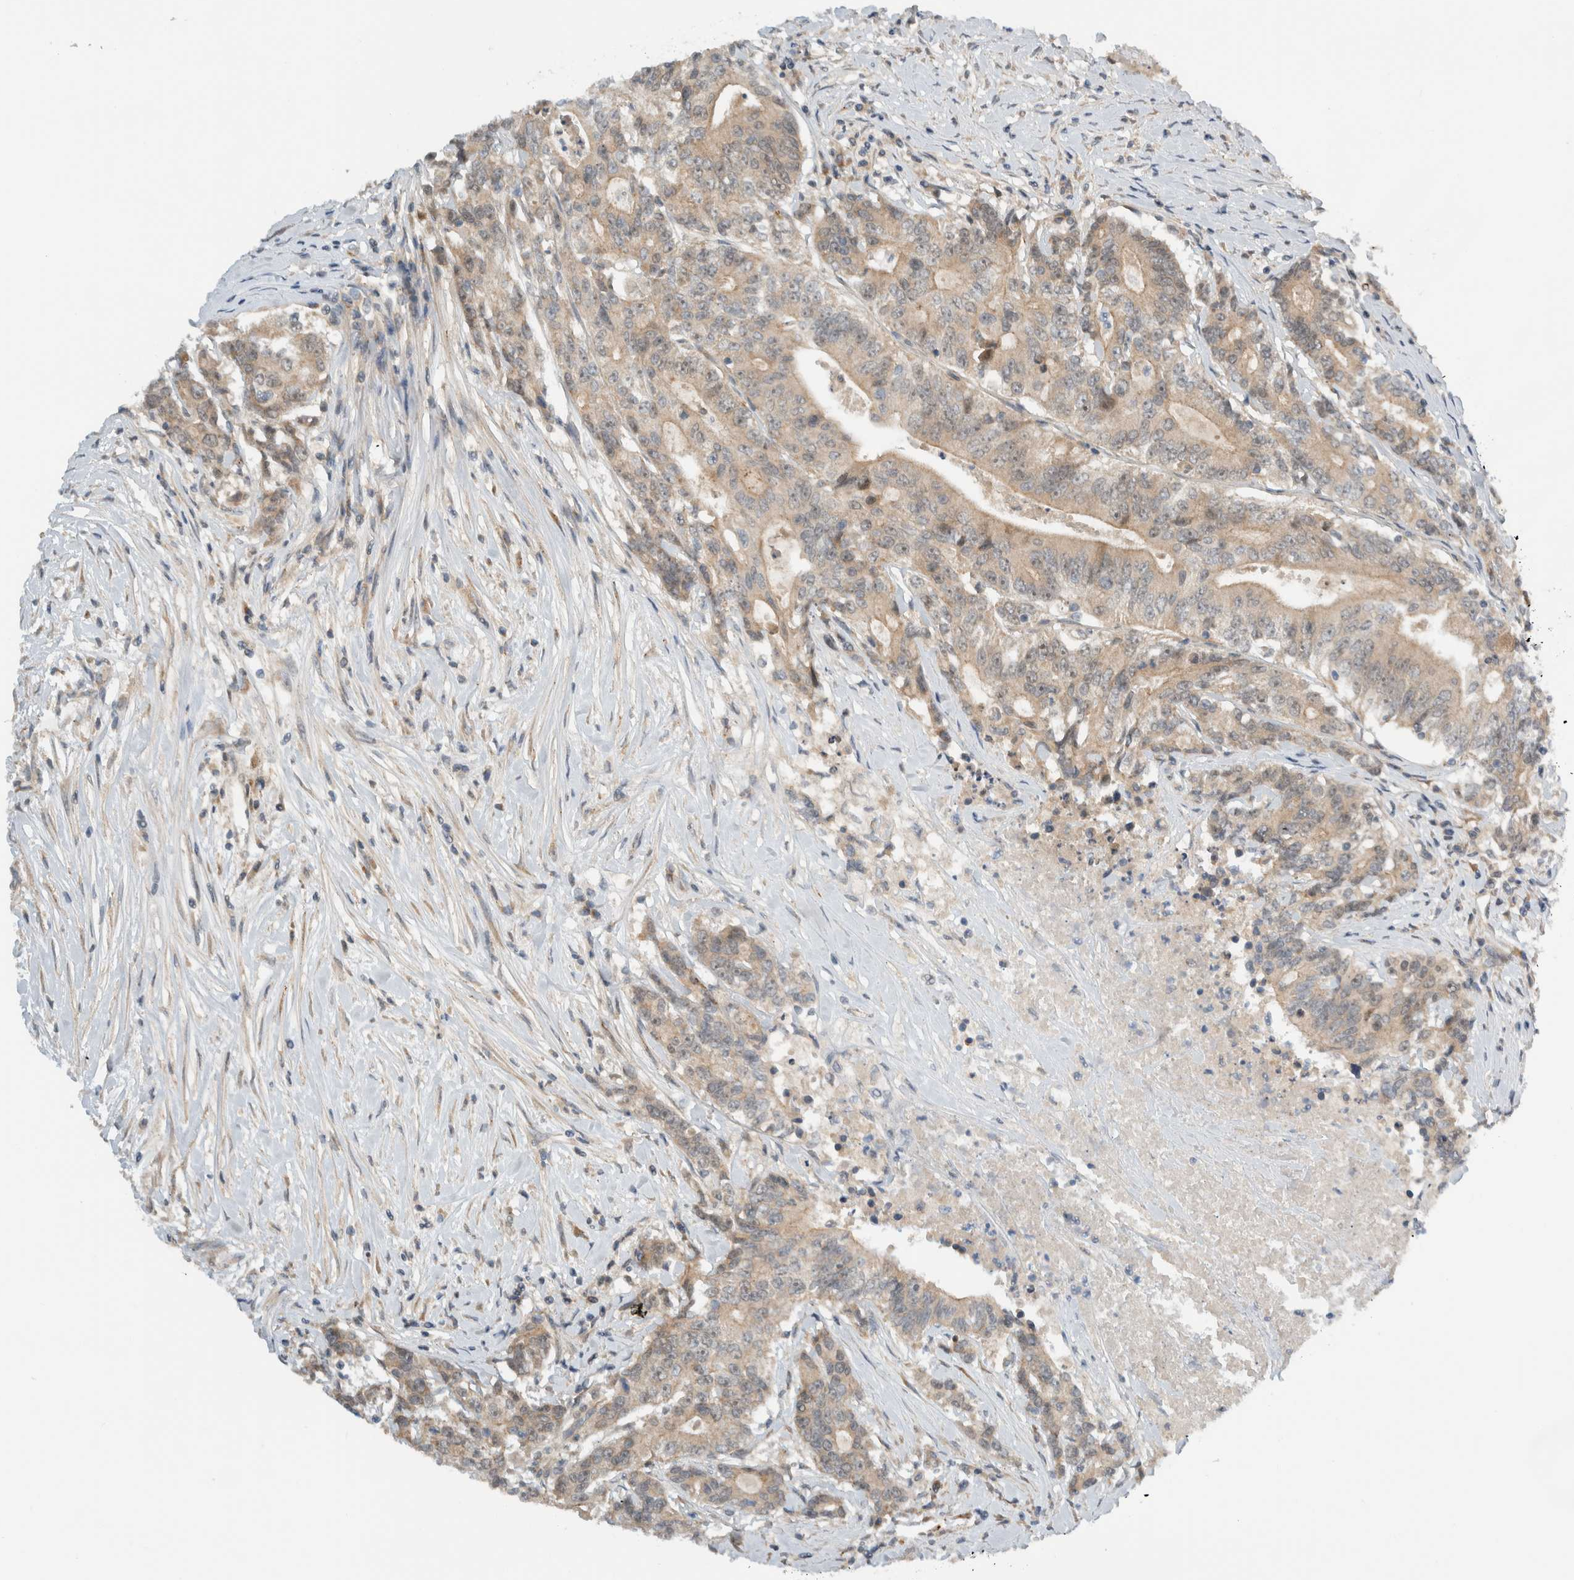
{"staining": {"intensity": "weak", "quantity": ">75%", "location": "cytoplasmic/membranous,nuclear"}, "tissue": "colorectal cancer", "cell_type": "Tumor cells", "image_type": "cancer", "snomed": [{"axis": "morphology", "description": "Adenocarcinoma, NOS"}, {"axis": "topography", "description": "Colon"}], "caption": "Weak cytoplasmic/membranous and nuclear protein expression is present in about >75% of tumor cells in colorectal cancer (adenocarcinoma).", "gene": "MPRIP", "patient": {"sex": "female", "age": 77}}